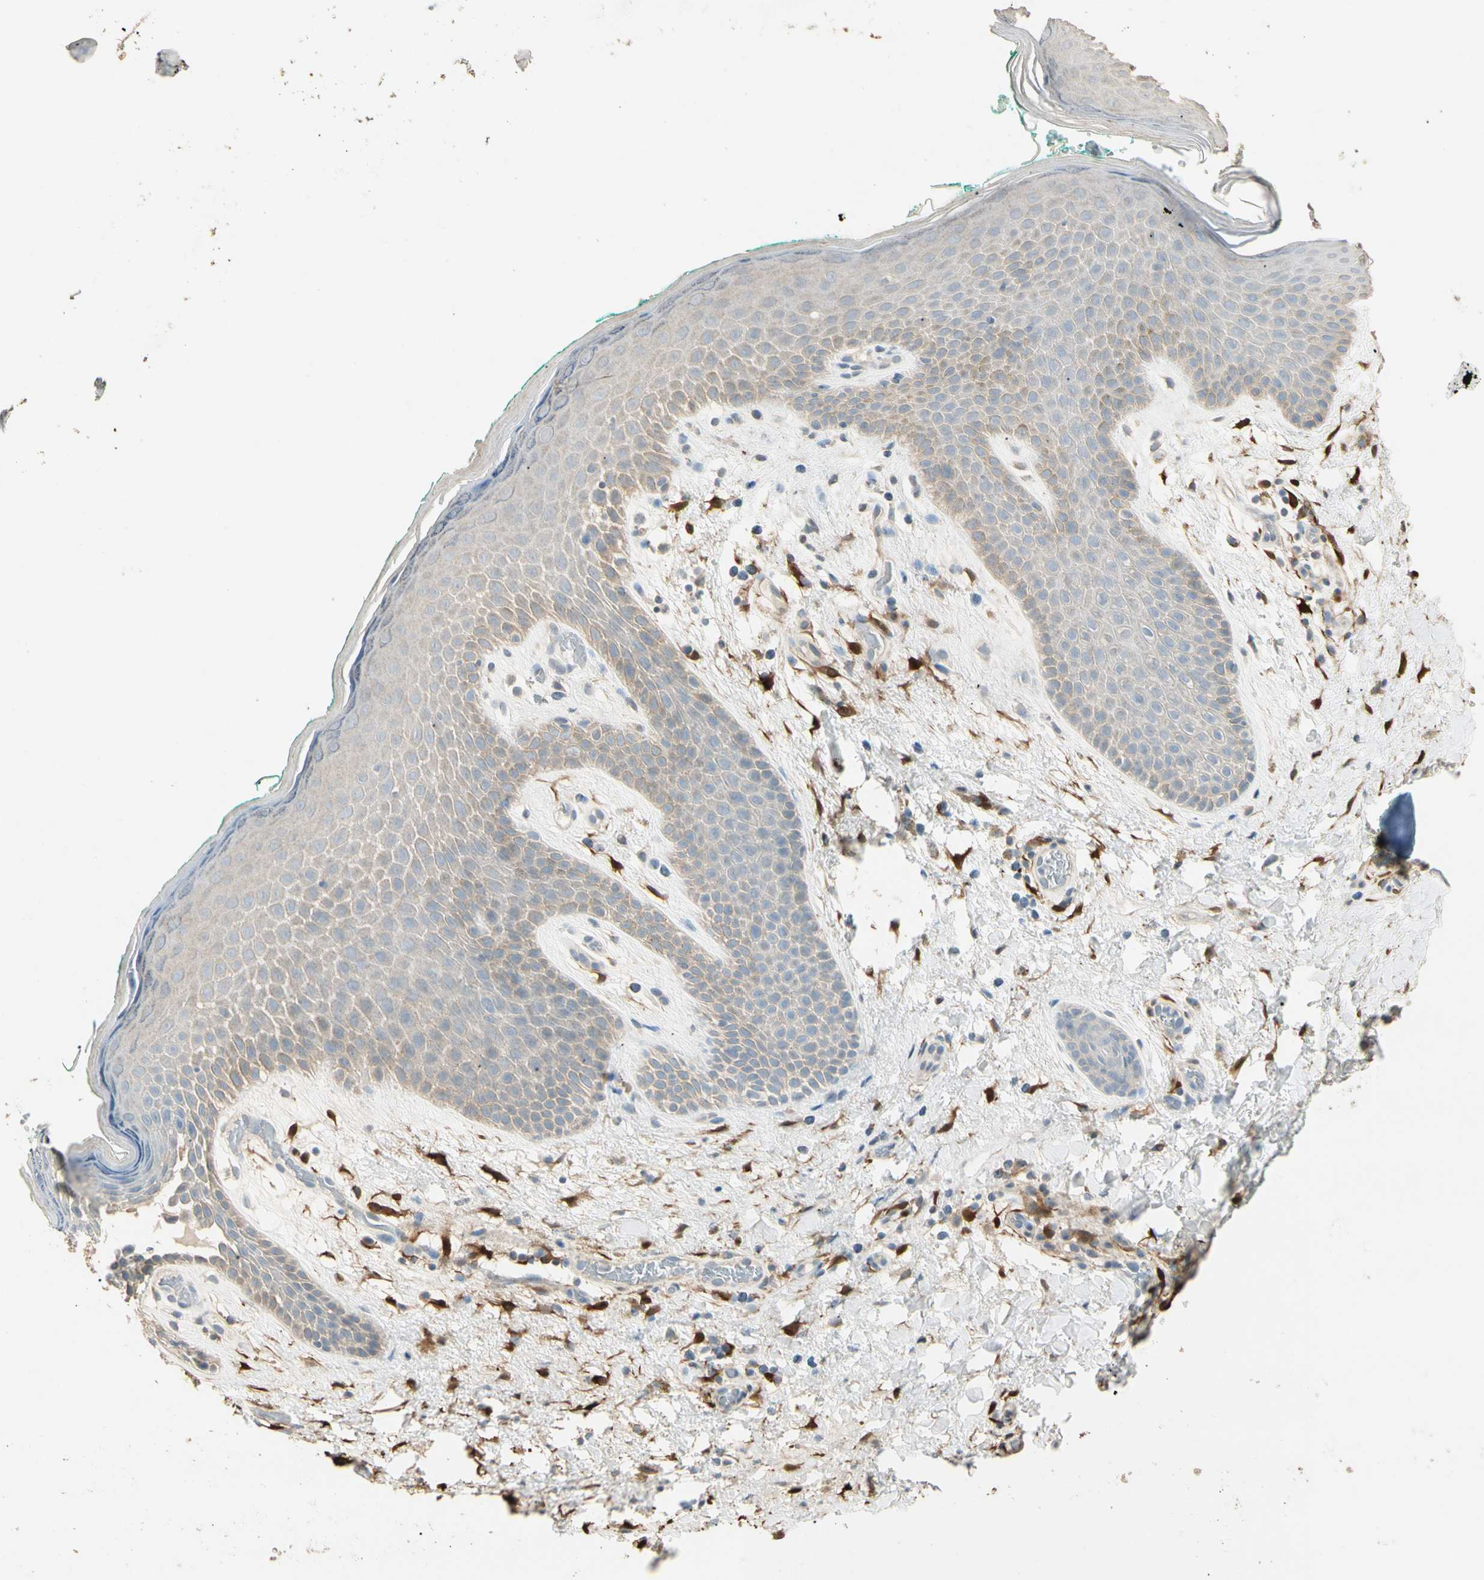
{"staining": {"intensity": "weak", "quantity": "<25%", "location": "cytoplasmic/membranous"}, "tissue": "skin", "cell_type": "Epidermal cells", "image_type": "normal", "snomed": [{"axis": "morphology", "description": "Normal tissue, NOS"}, {"axis": "topography", "description": "Anal"}], "caption": "The histopathology image demonstrates no staining of epidermal cells in unremarkable skin. Nuclei are stained in blue.", "gene": "GNE", "patient": {"sex": "male", "age": 74}}